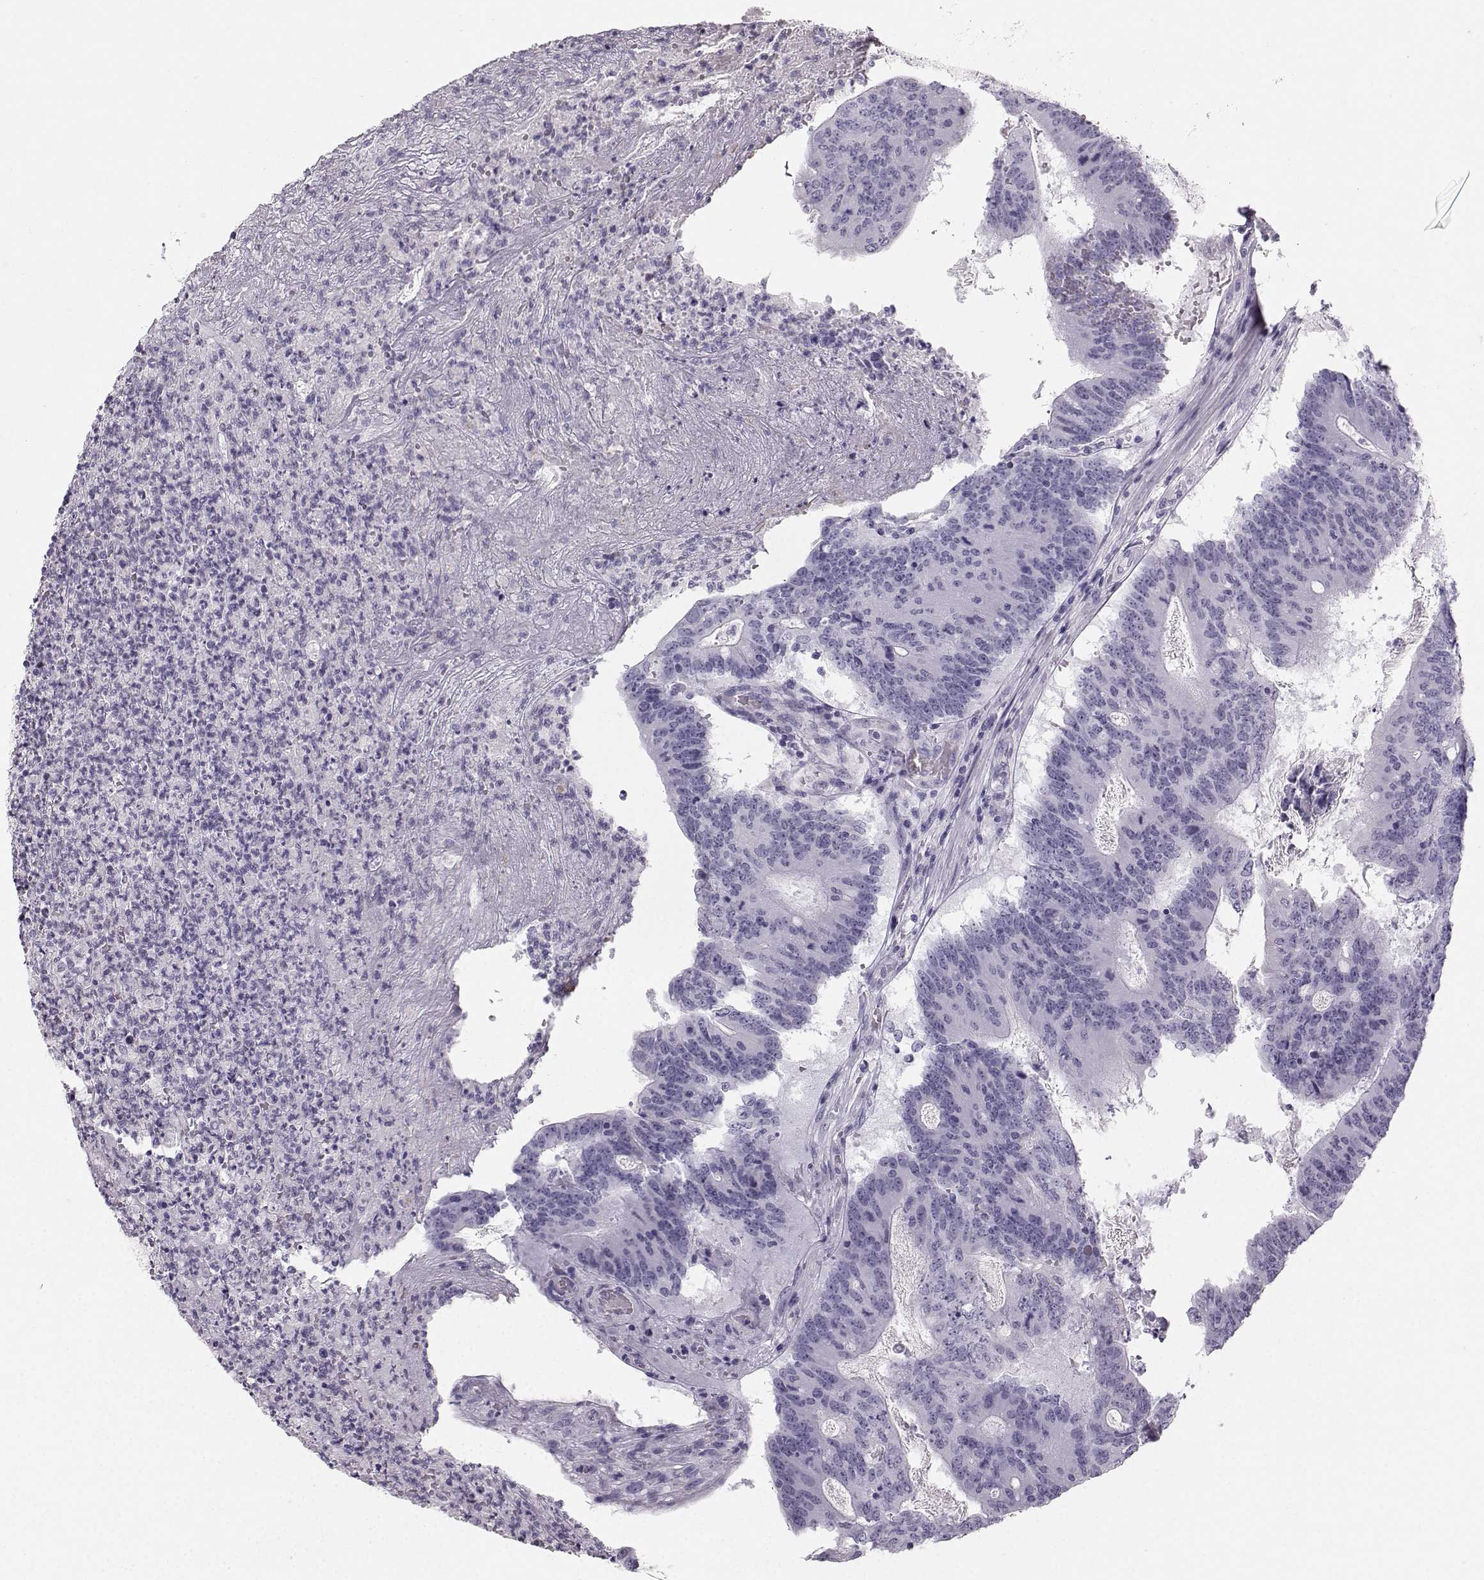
{"staining": {"intensity": "negative", "quantity": "none", "location": "none"}, "tissue": "colorectal cancer", "cell_type": "Tumor cells", "image_type": "cancer", "snomed": [{"axis": "morphology", "description": "Adenocarcinoma, NOS"}, {"axis": "topography", "description": "Colon"}], "caption": "The immunohistochemistry (IHC) photomicrograph has no significant positivity in tumor cells of adenocarcinoma (colorectal) tissue. Brightfield microscopy of IHC stained with DAB (brown) and hematoxylin (blue), captured at high magnification.", "gene": "CASR", "patient": {"sex": "female", "age": 70}}